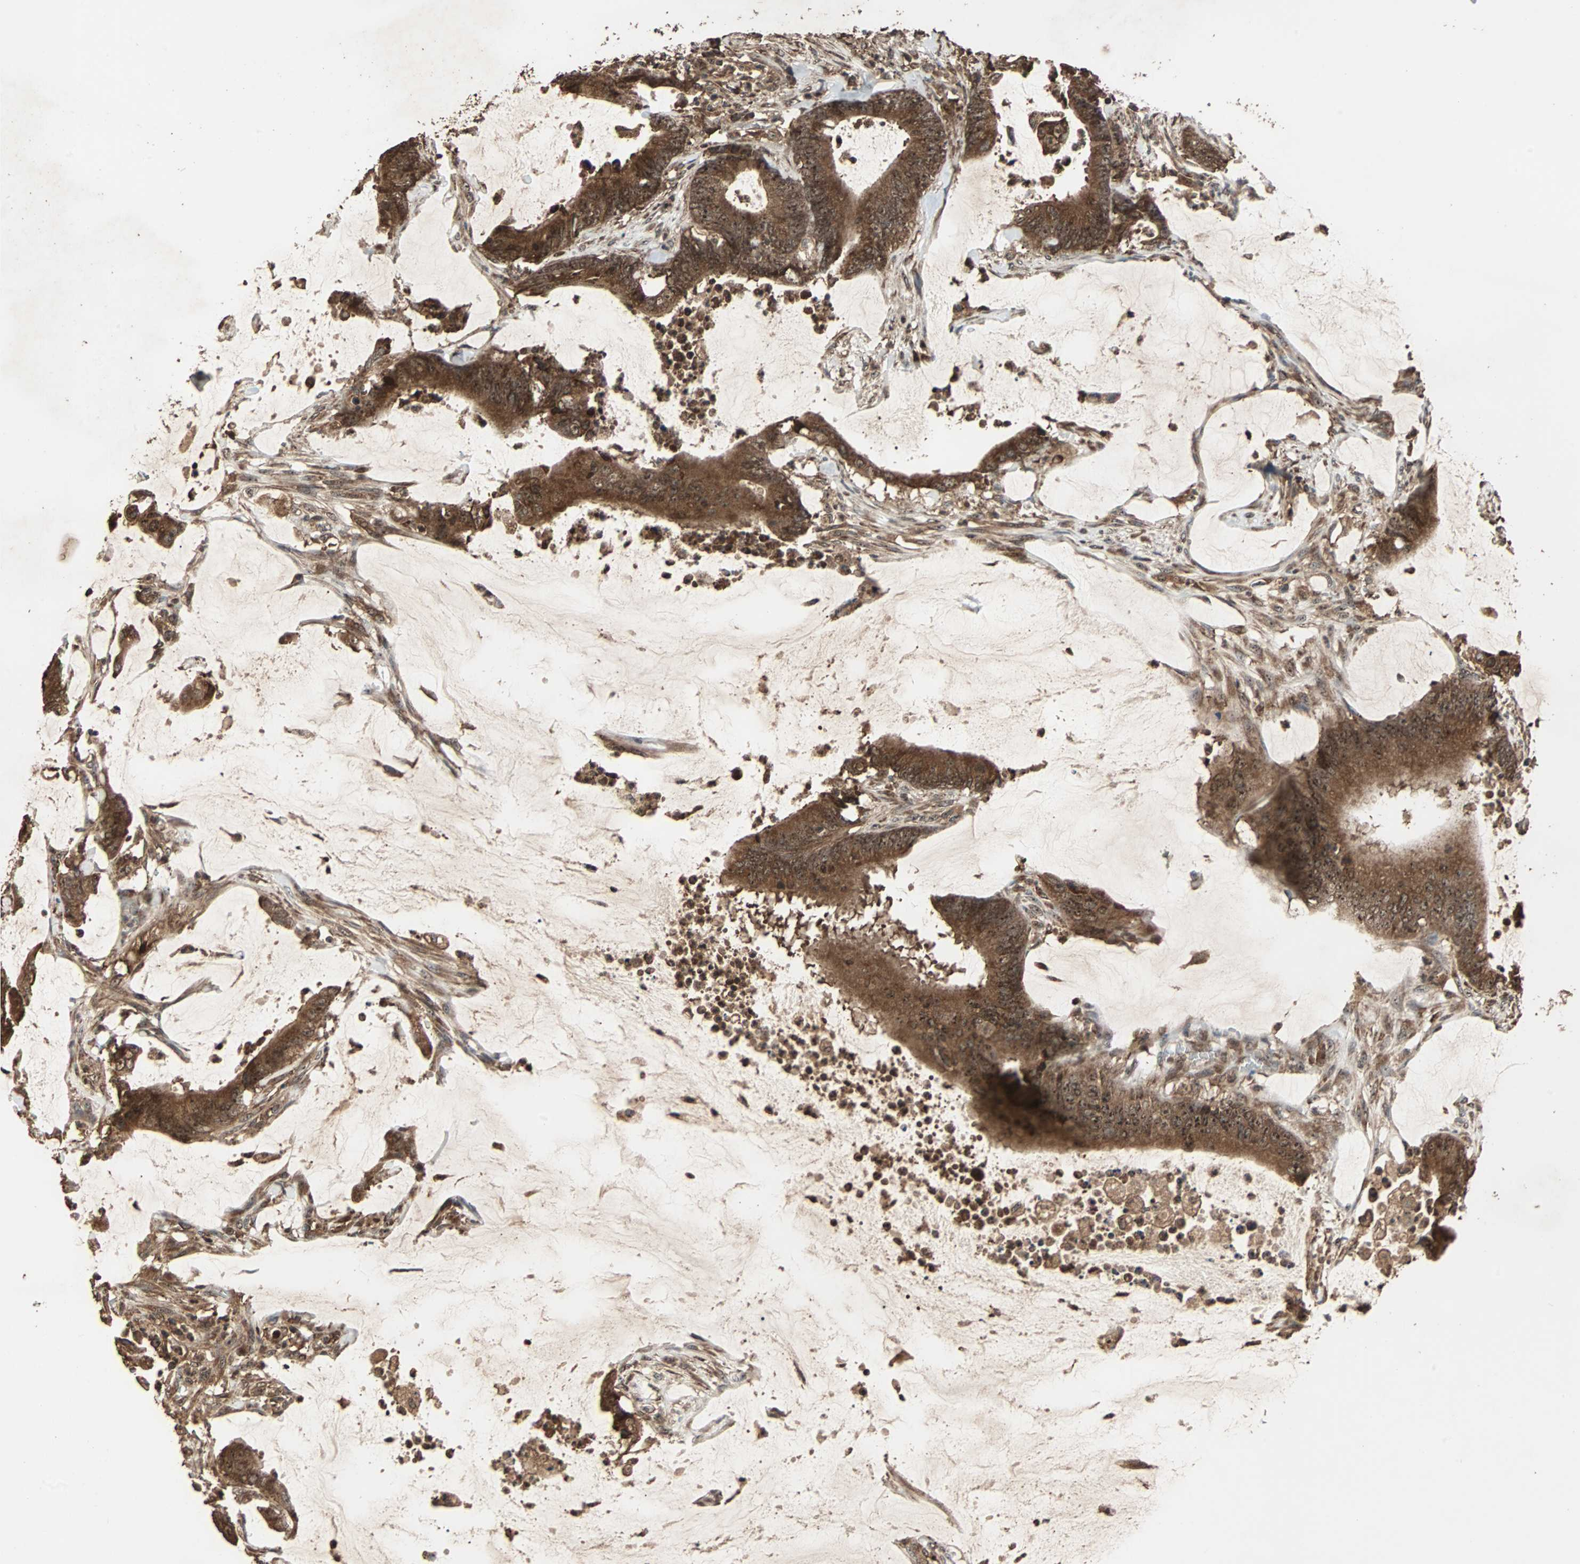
{"staining": {"intensity": "strong", "quantity": ">75%", "location": "cytoplasmic/membranous"}, "tissue": "colorectal cancer", "cell_type": "Tumor cells", "image_type": "cancer", "snomed": [{"axis": "morphology", "description": "Adenocarcinoma, NOS"}, {"axis": "topography", "description": "Rectum"}], "caption": "This photomicrograph demonstrates adenocarcinoma (colorectal) stained with immunohistochemistry to label a protein in brown. The cytoplasmic/membranous of tumor cells show strong positivity for the protein. Nuclei are counter-stained blue.", "gene": "LAMTOR5", "patient": {"sex": "female", "age": 66}}